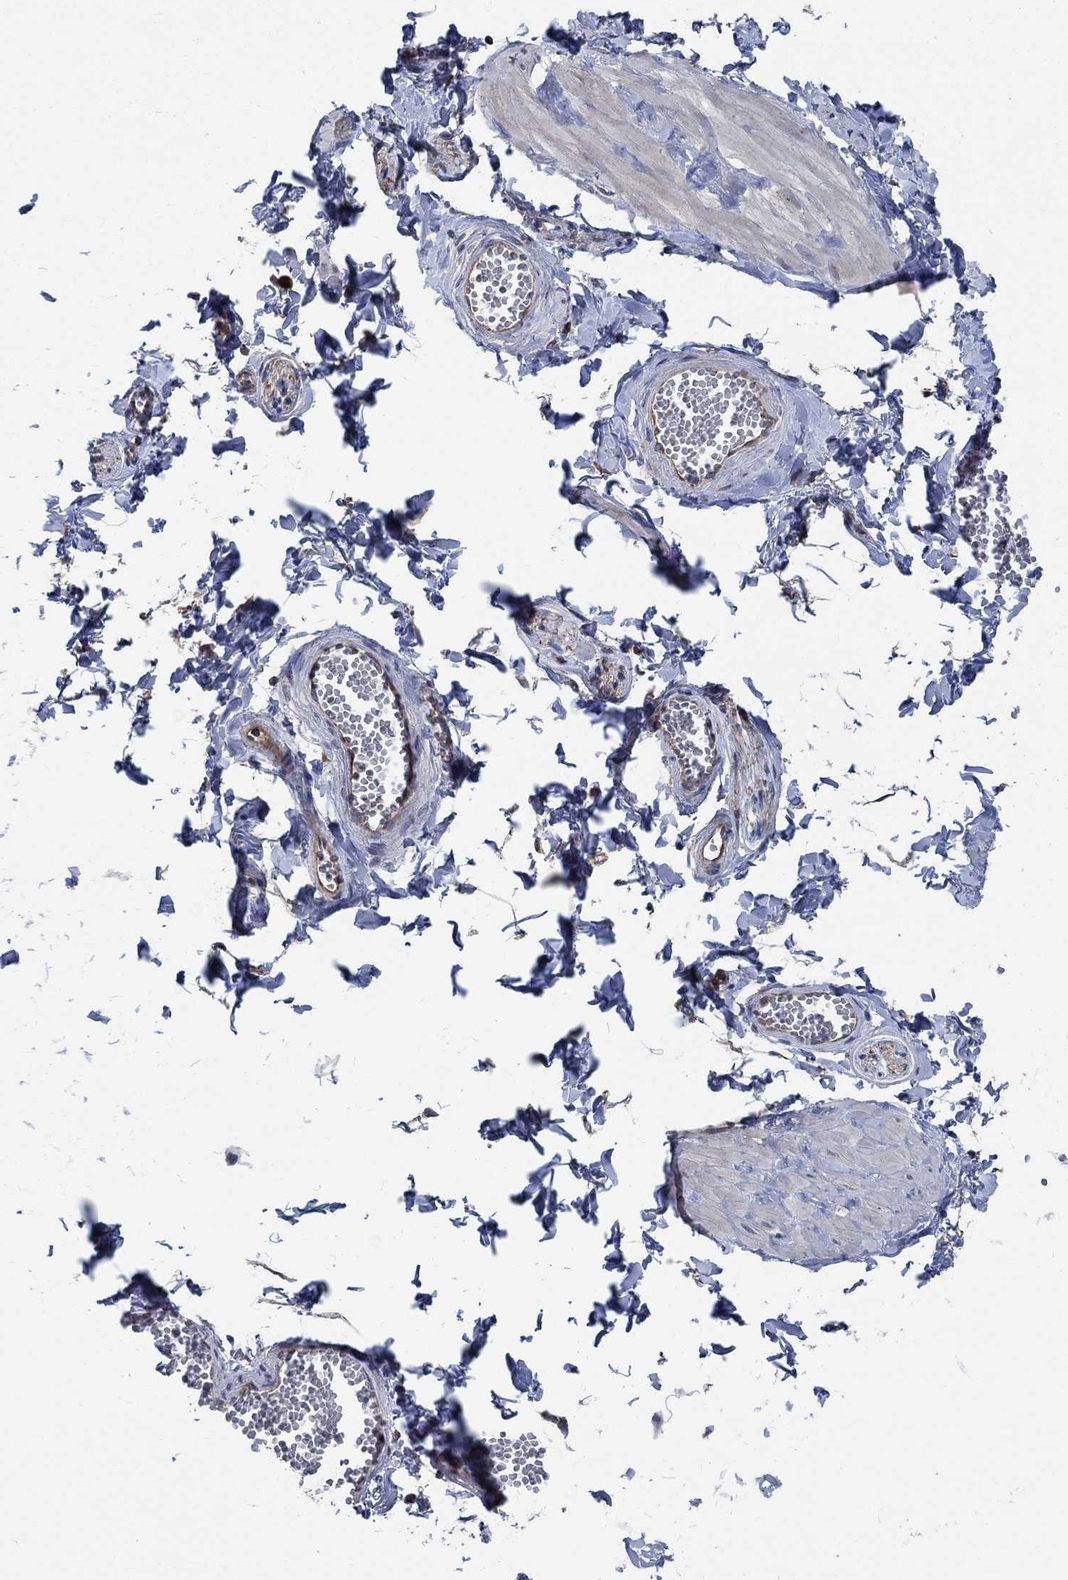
{"staining": {"intensity": "negative", "quantity": "none", "location": "none"}, "tissue": "adipose tissue", "cell_type": "Adipocytes", "image_type": "normal", "snomed": [{"axis": "morphology", "description": "Normal tissue, NOS"}, {"axis": "topography", "description": "Smooth muscle"}, {"axis": "topography", "description": "Peripheral nerve tissue"}], "caption": "There is no significant staining in adipocytes of adipose tissue. (DAB immunohistochemistry visualized using brightfield microscopy, high magnification).", "gene": "STXBP6", "patient": {"sex": "male", "age": 22}}